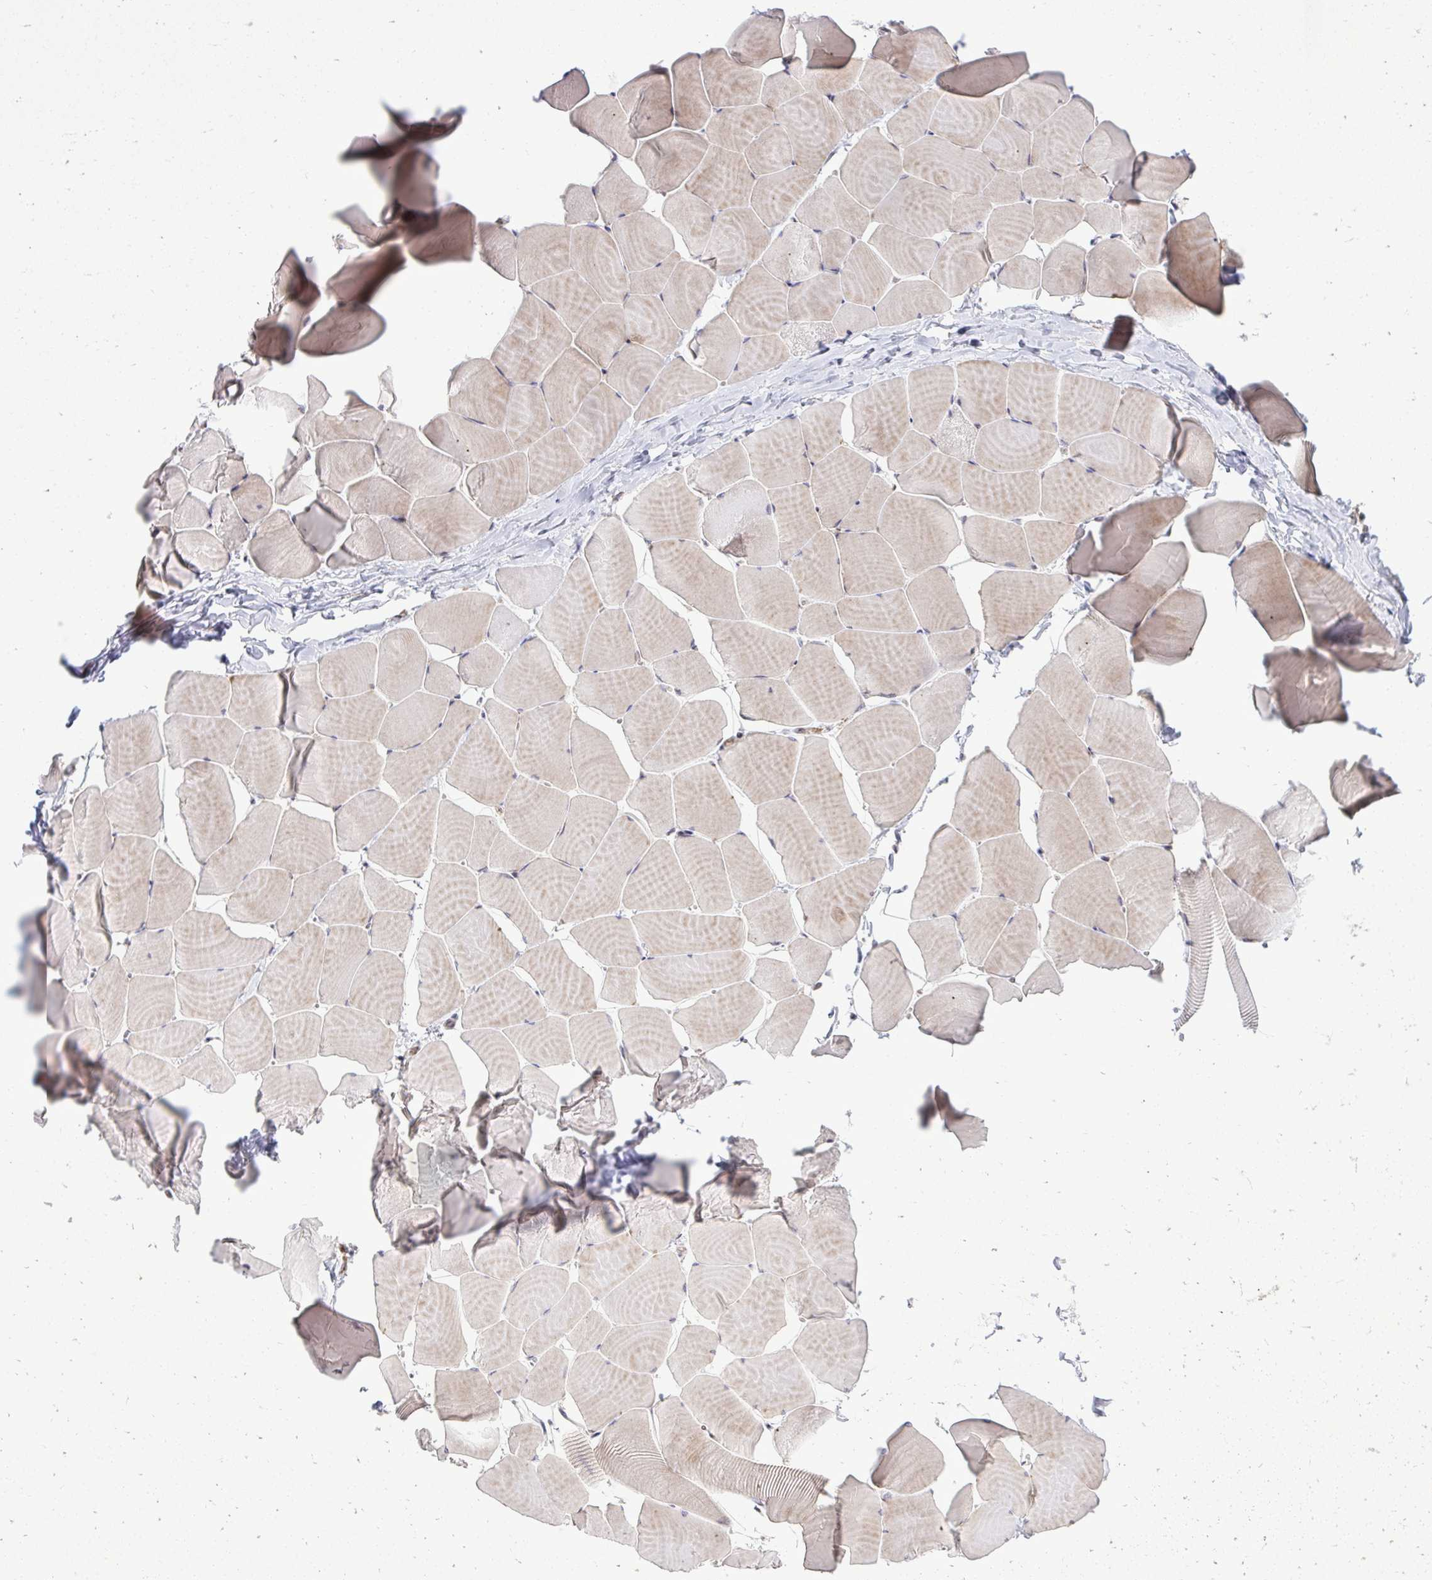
{"staining": {"intensity": "weak", "quantity": "25%-75%", "location": "cytoplasmic/membranous"}, "tissue": "skeletal muscle", "cell_type": "Myocytes", "image_type": "normal", "snomed": [{"axis": "morphology", "description": "Normal tissue, NOS"}, {"axis": "topography", "description": "Skeletal muscle"}], "caption": "DAB immunohistochemical staining of benign skeletal muscle demonstrates weak cytoplasmic/membranous protein staining in about 25%-75% of myocytes.", "gene": "METTL9", "patient": {"sex": "male", "age": 25}}